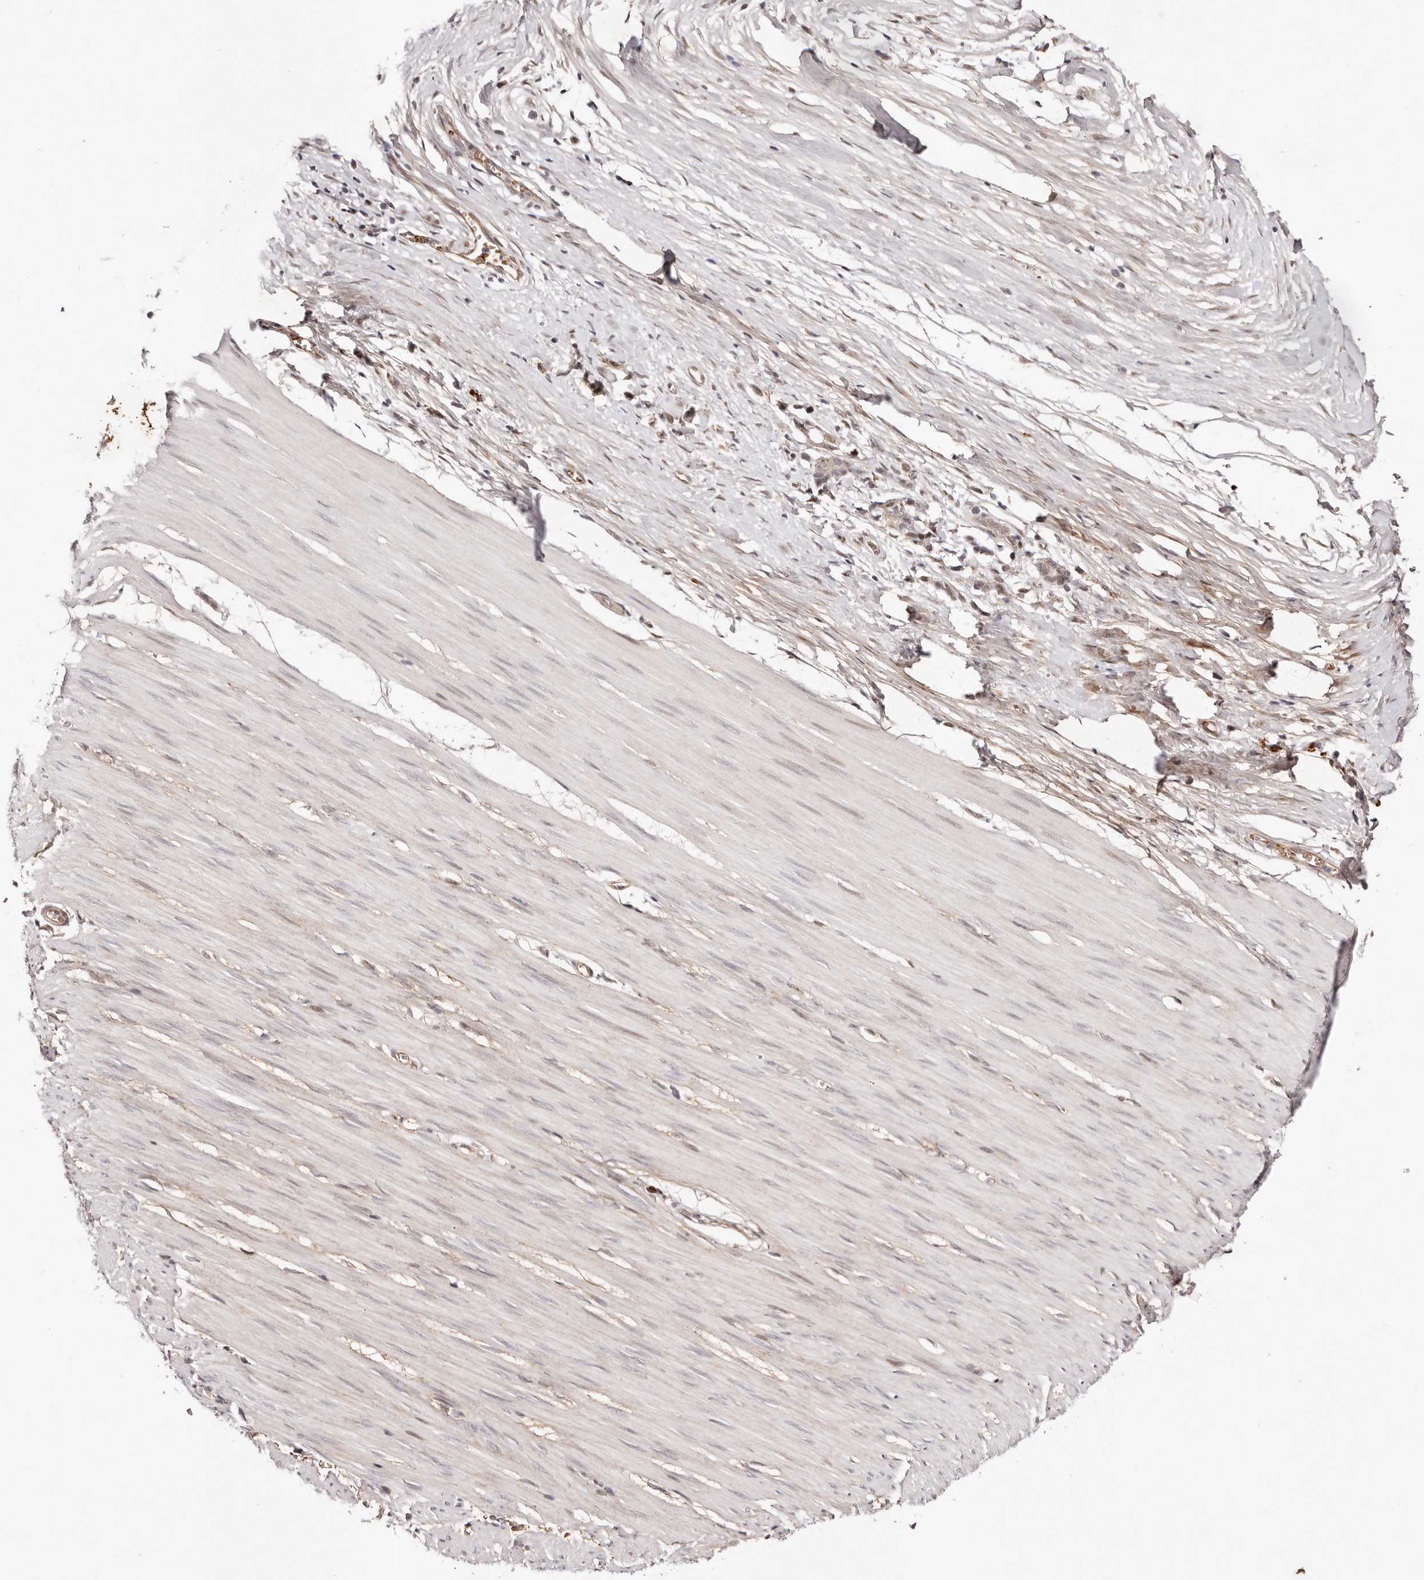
{"staining": {"intensity": "negative", "quantity": "none", "location": "none"}, "tissue": "smooth muscle", "cell_type": "Smooth muscle cells", "image_type": "normal", "snomed": [{"axis": "morphology", "description": "Normal tissue, NOS"}, {"axis": "morphology", "description": "Adenocarcinoma, NOS"}, {"axis": "topography", "description": "Colon"}, {"axis": "topography", "description": "Peripheral nerve tissue"}], "caption": "DAB (3,3'-diaminobenzidine) immunohistochemical staining of benign smooth muscle displays no significant staining in smooth muscle cells.", "gene": "WRN", "patient": {"sex": "male", "age": 14}}